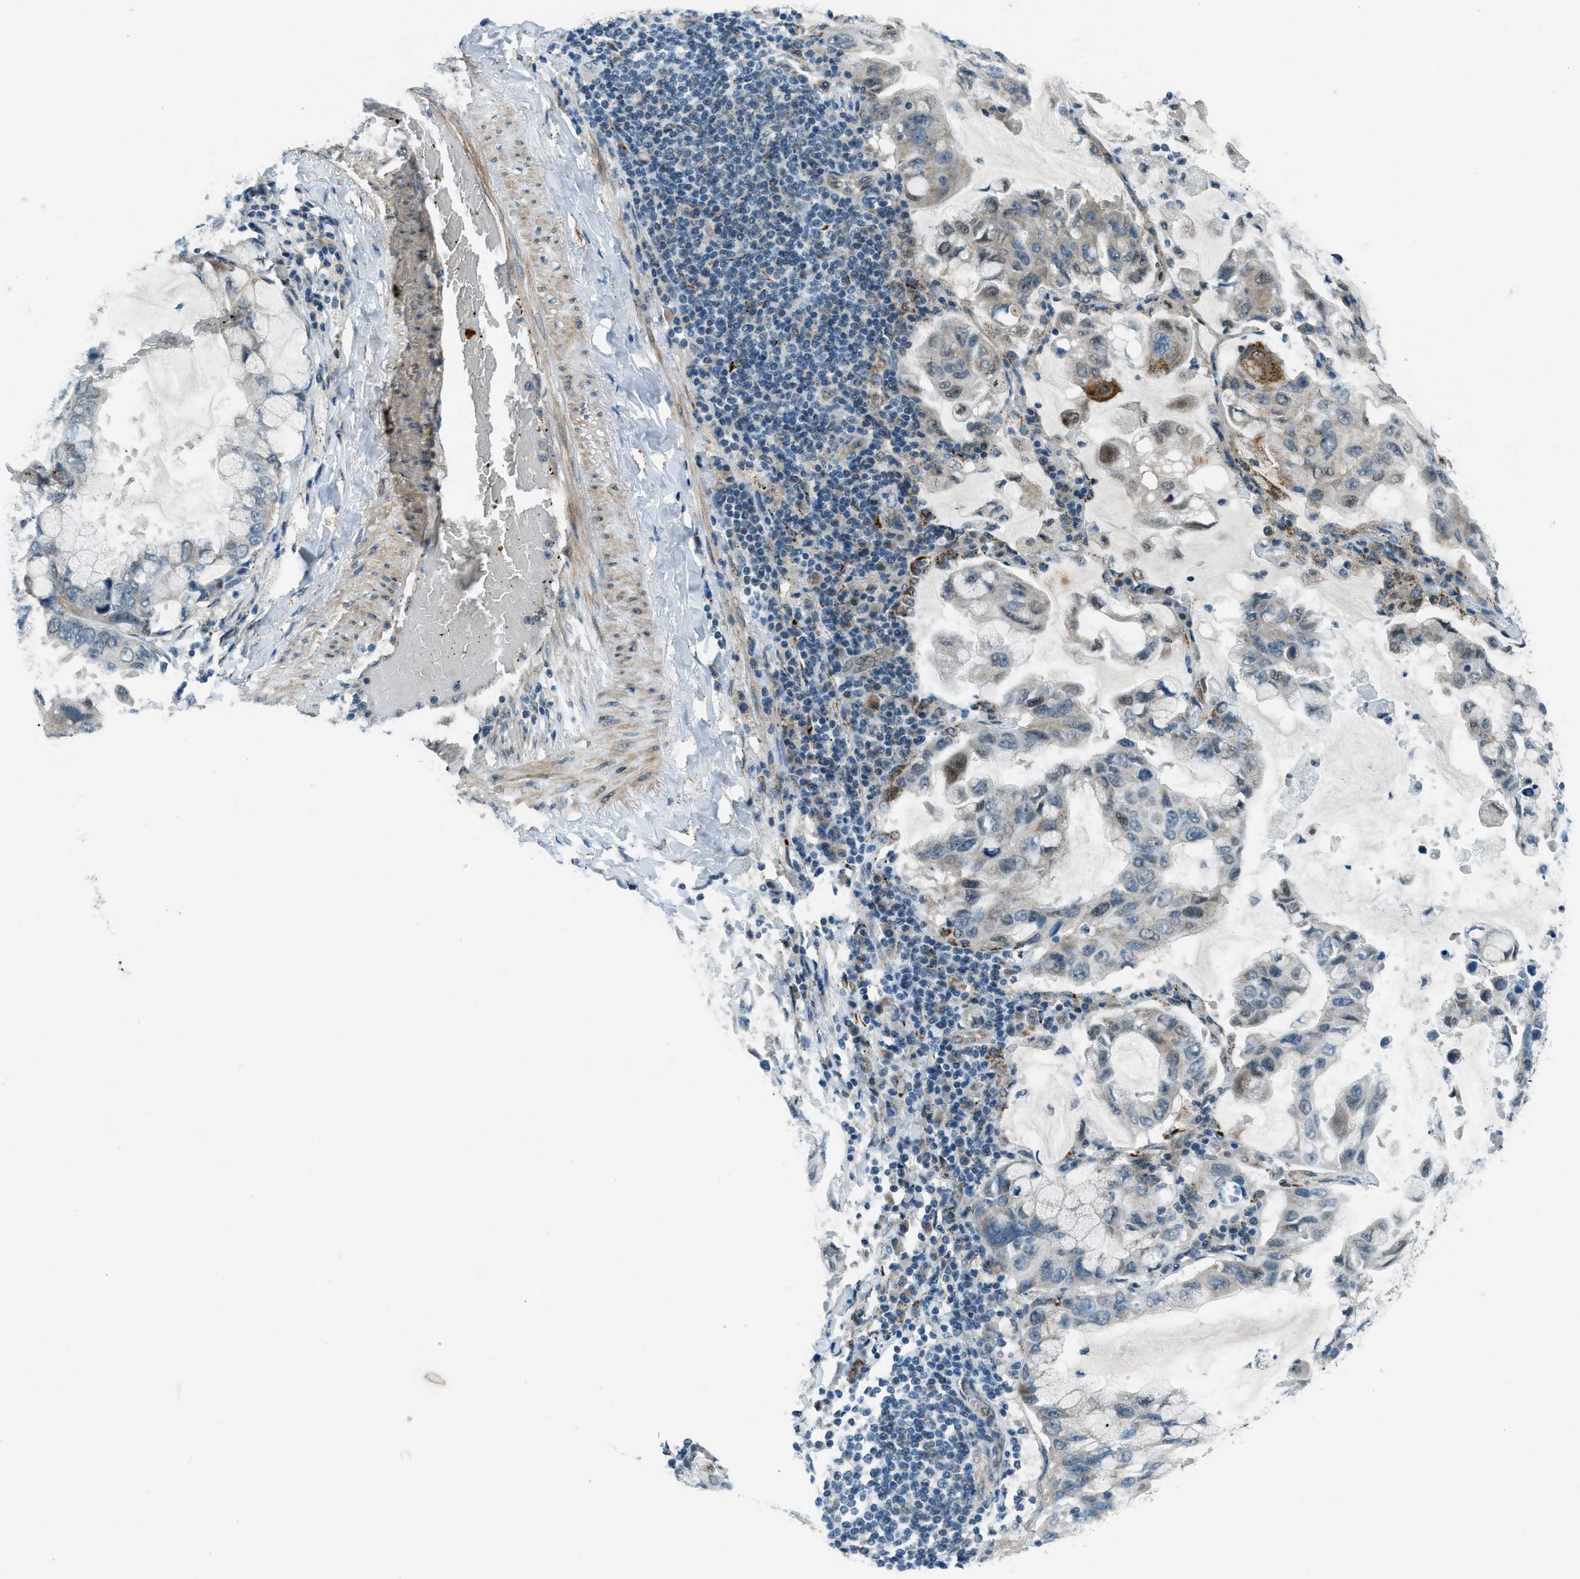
{"staining": {"intensity": "weak", "quantity": "<25%", "location": "cytoplasmic/membranous,nuclear"}, "tissue": "lung cancer", "cell_type": "Tumor cells", "image_type": "cancer", "snomed": [{"axis": "morphology", "description": "Adenocarcinoma, NOS"}, {"axis": "topography", "description": "Lung"}], "caption": "The histopathology image displays no staining of tumor cells in adenocarcinoma (lung).", "gene": "NPEPL1", "patient": {"sex": "male", "age": 64}}